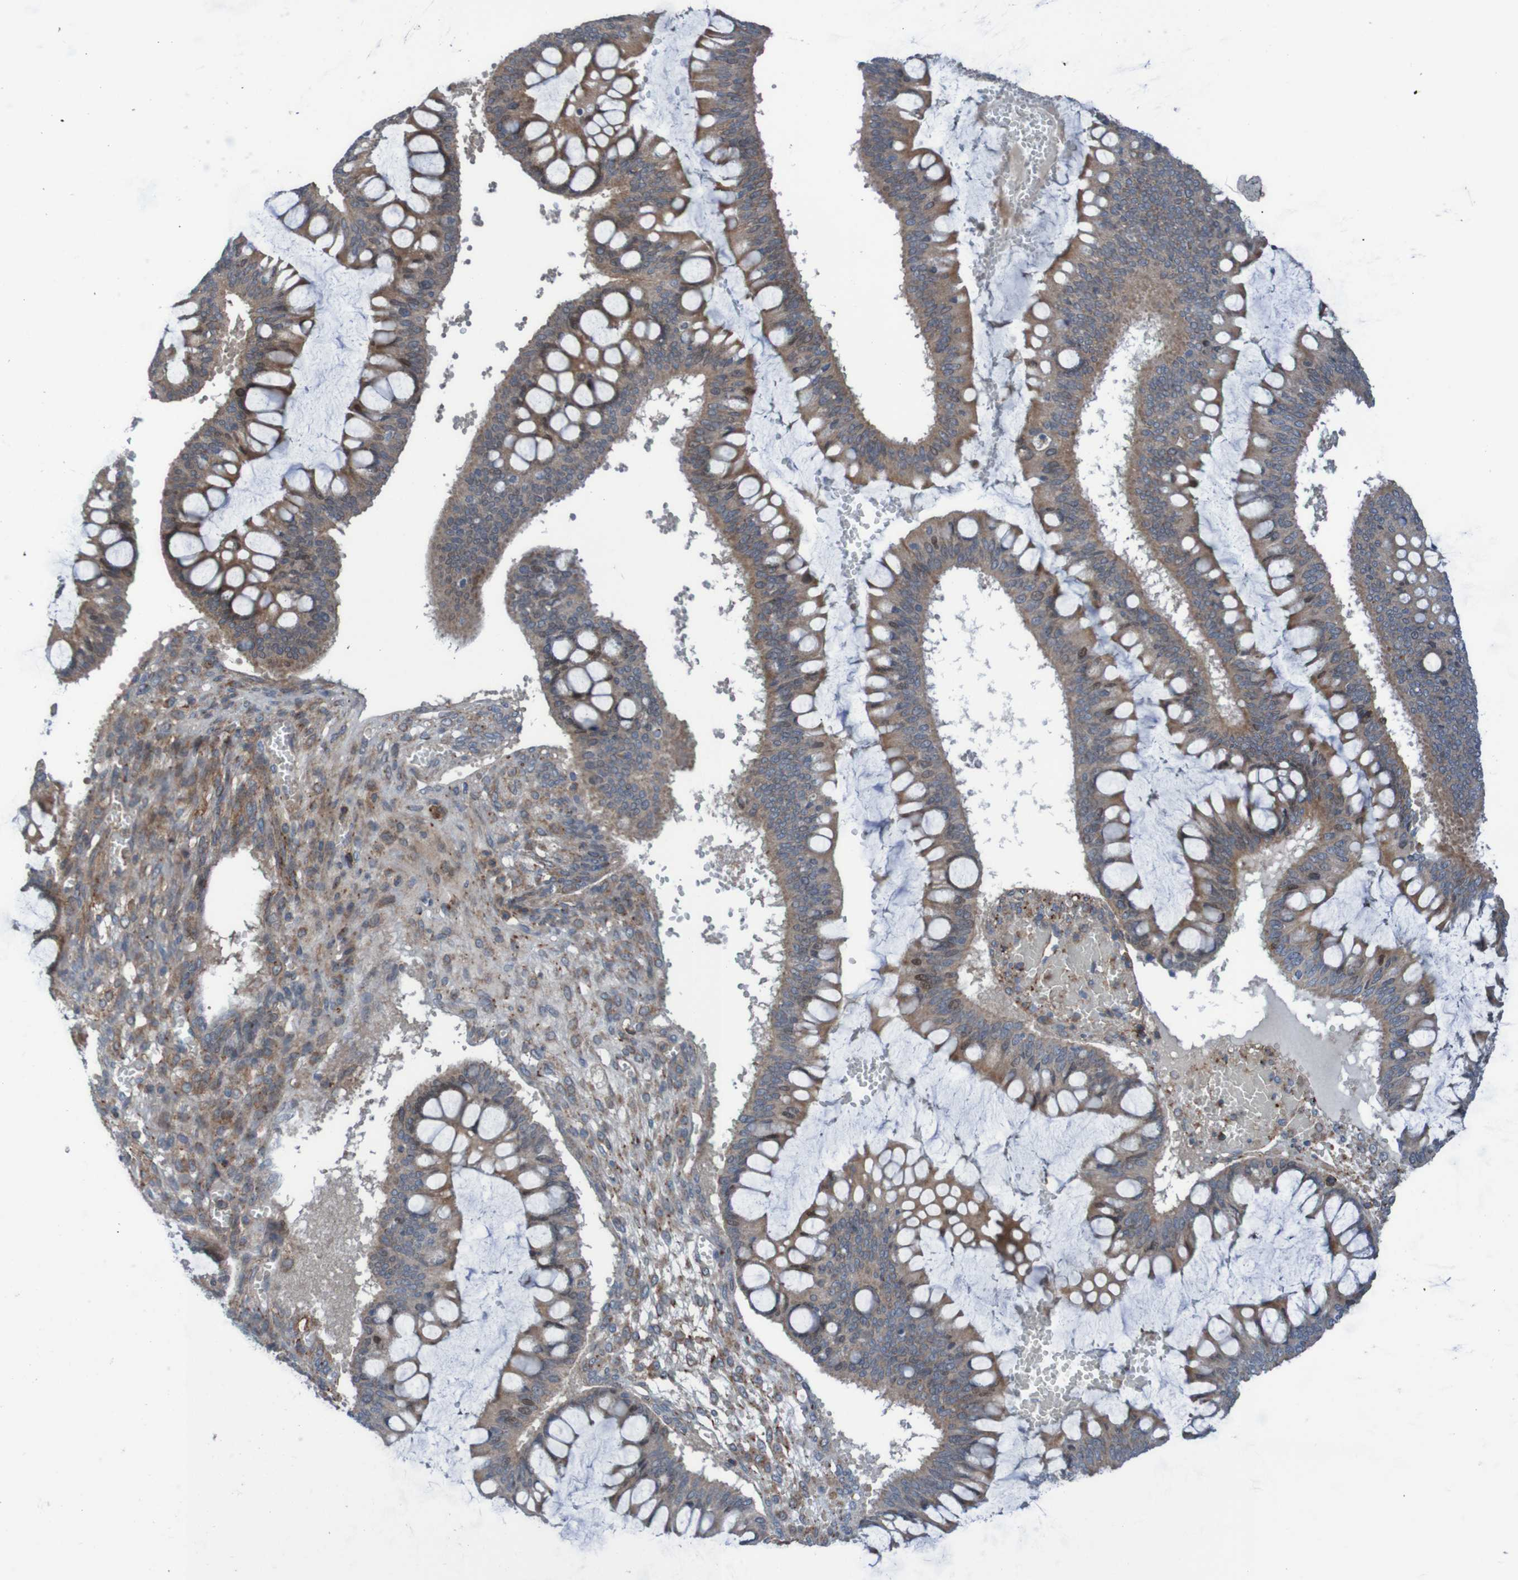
{"staining": {"intensity": "moderate", "quantity": ">75%", "location": "cytoplasmic/membranous,nuclear"}, "tissue": "ovarian cancer", "cell_type": "Tumor cells", "image_type": "cancer", "snomed": [{"axis": "morphology", "description": "Cystadenocarcinoma, mucinous, NOS"}, {"axis": "topography", "description": "Ovary"}], "caption": "The micrograph displays immunohistochemical staining of ovarian mucinous cystadenocarcinoma. There is moderate cytoplasmic/membranous and nuclear staining is seen in approximately >75% of tumor cells. (IHC, brightfield microscopy, high magnification).", "gene": "PDGFB", "patient": {"sex": "female", "age": 73}}